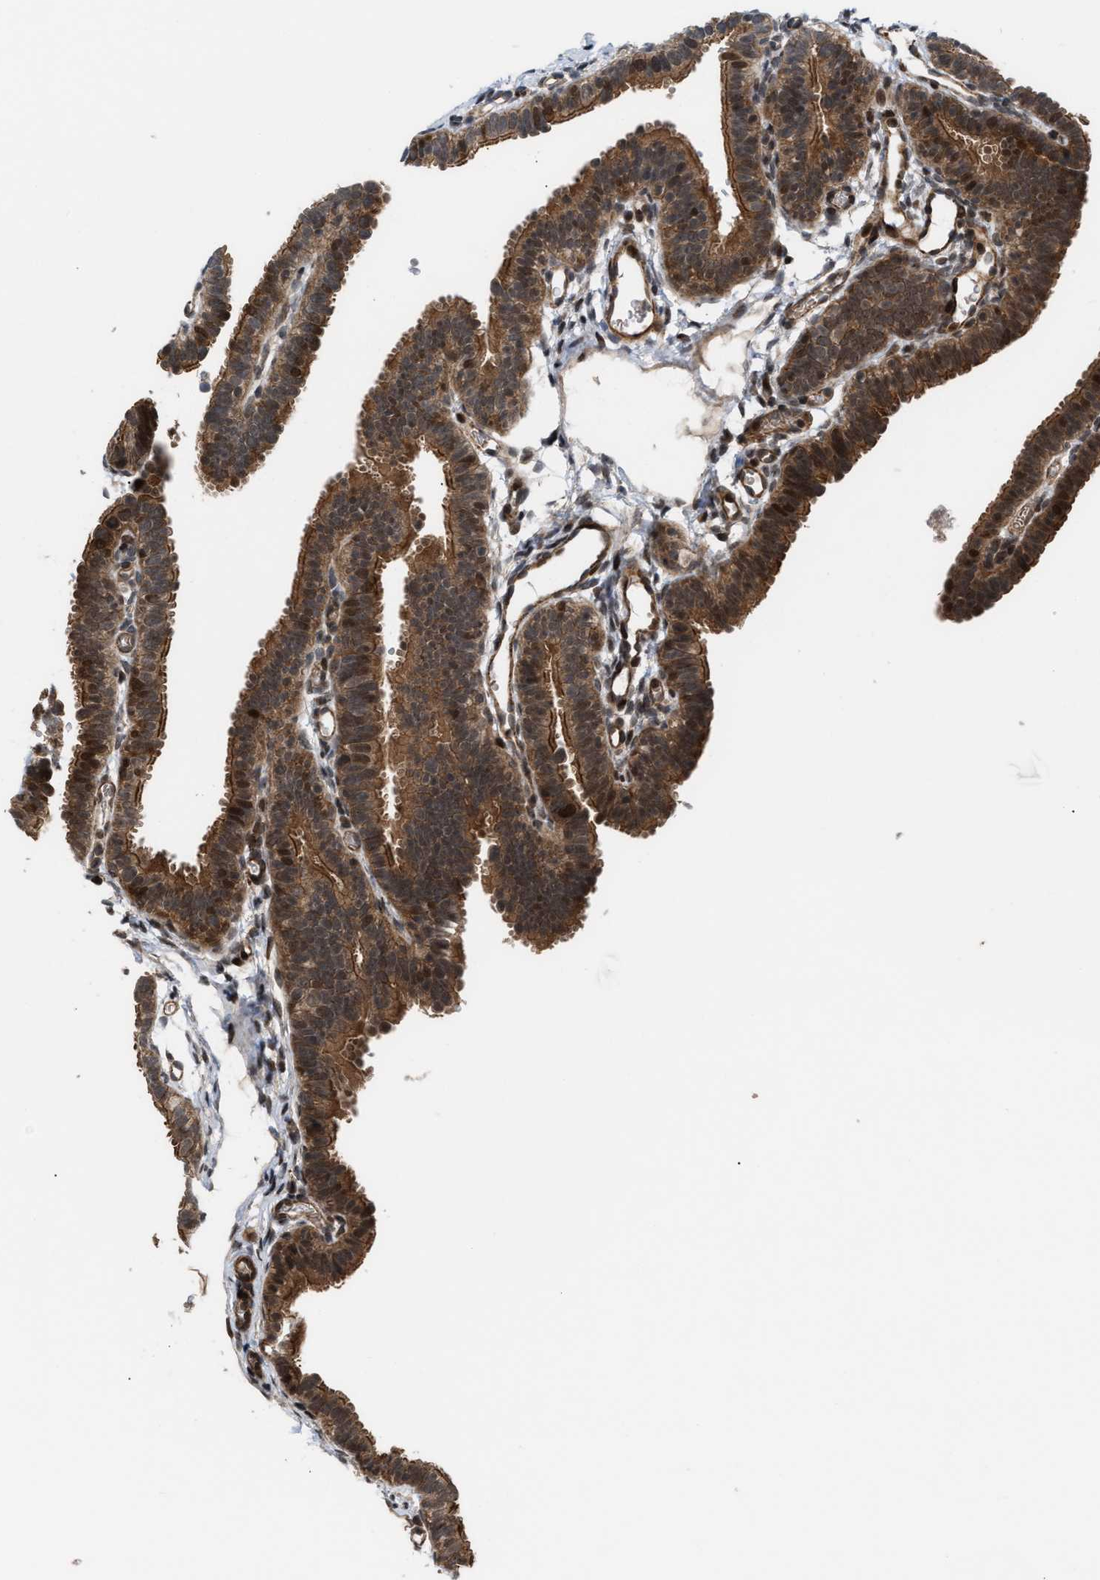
{"staining": {"intensity": "moderate", "quantity": ">75%", "location": "cytoplasmic/membranous,nuclear"}, "tissue": "fallopian tube", "cell_type": "Glandular cells", "image_type": "normal", "snomed": [{"axis": "morphology", "description": "Normal tissue, NOS"}, {"axis": "topography", "description": "Fallopian tube"}, {"axis": "topography", "description": "Placenta"}], "caption": "Immunohistochemical staining of unremarkable human fallopian tube exhibits >75% levels of moderate cytoplasmic/membranous,nuclear protein staining in about >75% of glandular cells. (IHC, brightfield microscopy, high magnification).", "gene": "STAU2", "patient": {"sex": "female", "age": 34}}